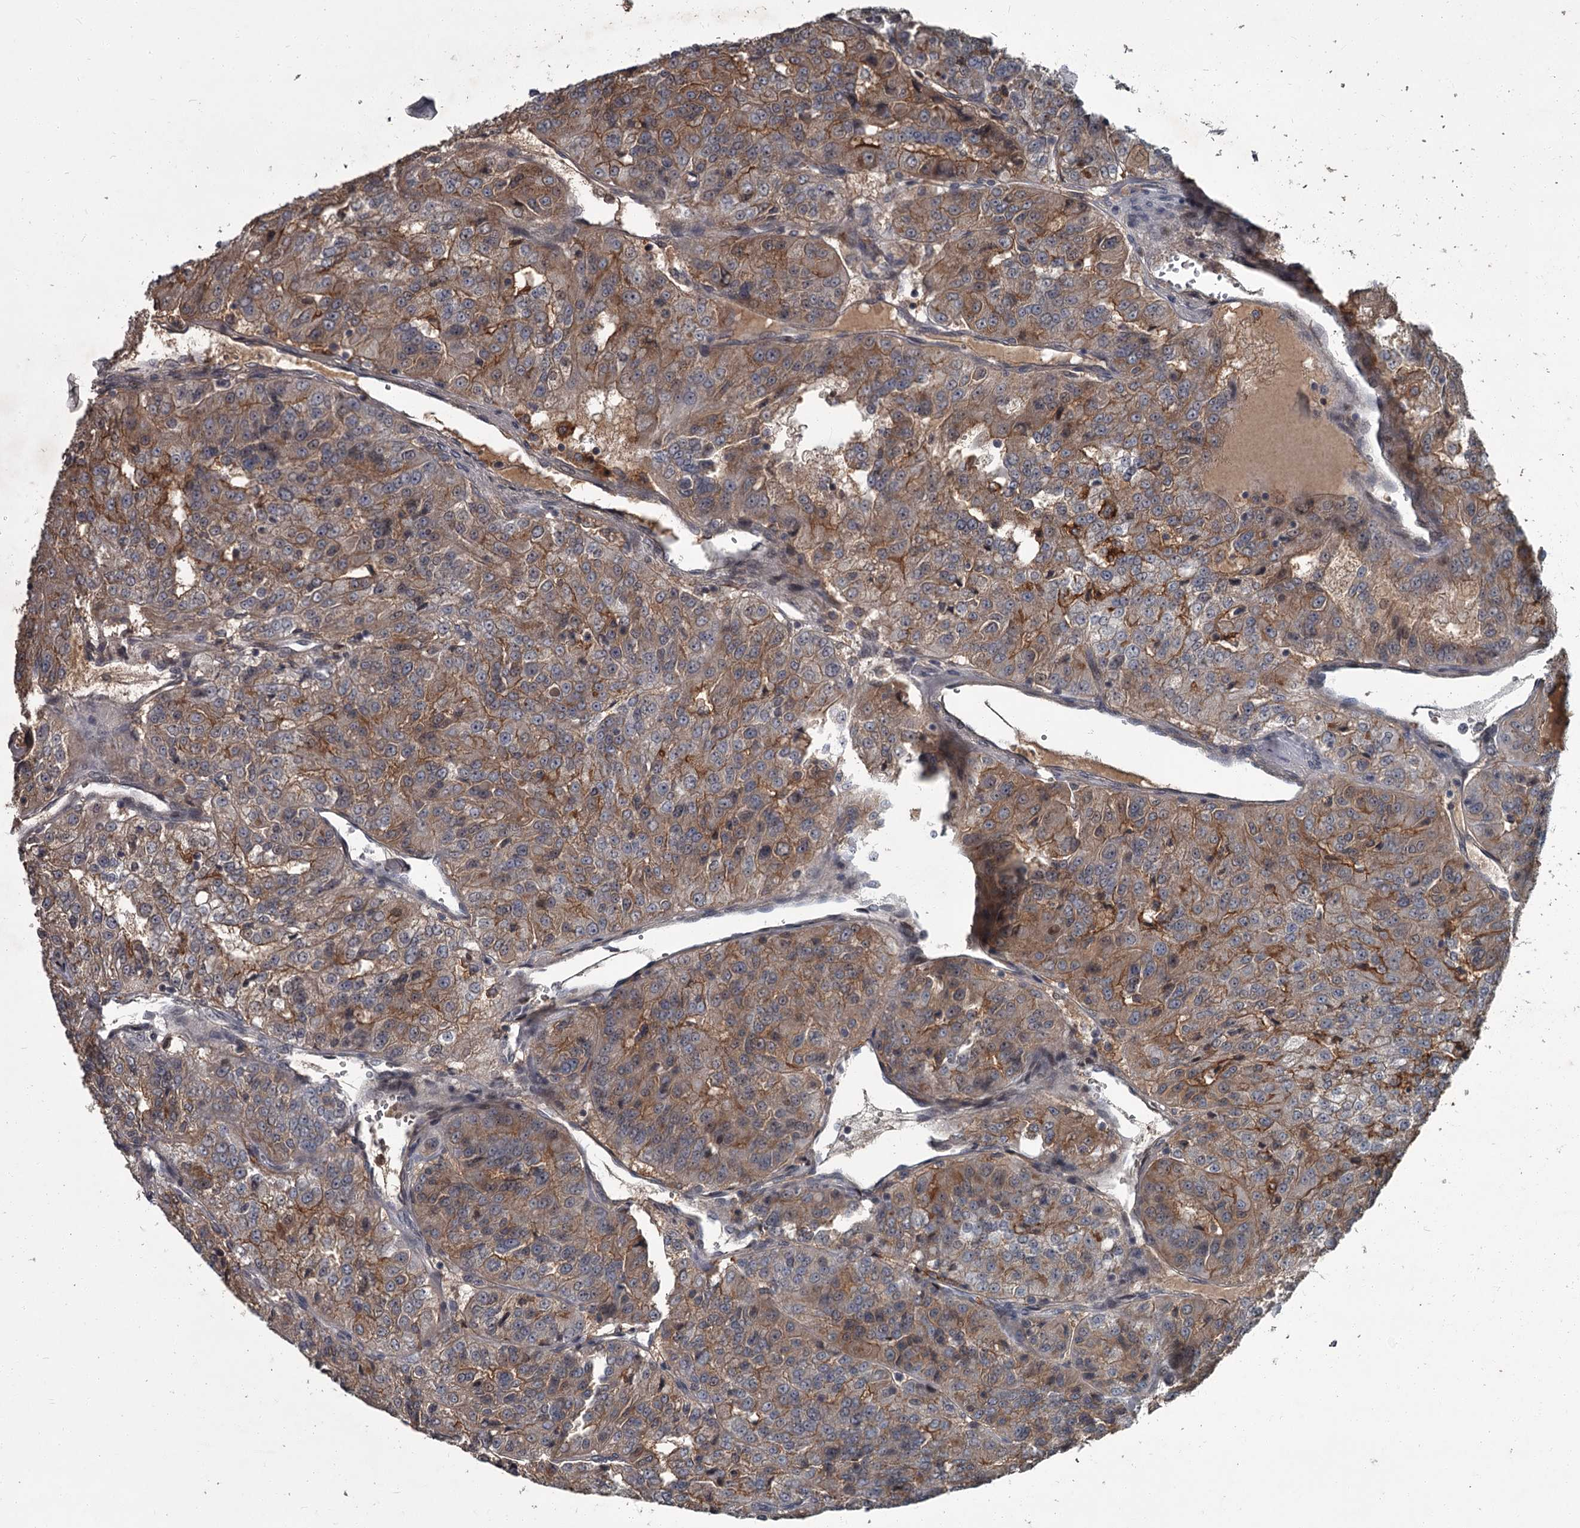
{"staining": {"intensity": "moderate", "quantity": ">75%", "location": "cytoplasmic/membranous"}, "tissue": "renal cancer", "cell_type": "Tumor cells", "image_type": "cancer", "snomed": [{"axis": "morphology", "description": "Adenocarcinoma, NOS"}, {"axis": "topography", "description": "Kidney"}], "caption": "Tumor cells display moderate cytoplasmic/membranous positivity in about >75% of cells in renal cancer (adenocarcinoma). The staining was performed using DAB (3,3'-diaminobenzidine) to visualize the protein expression in brown, while the nuclei were stained in blue with hematoxylin (Magnification: 20x).", "gene": "FLVCR2", "patient": {"sex": "female", "age": 63}}